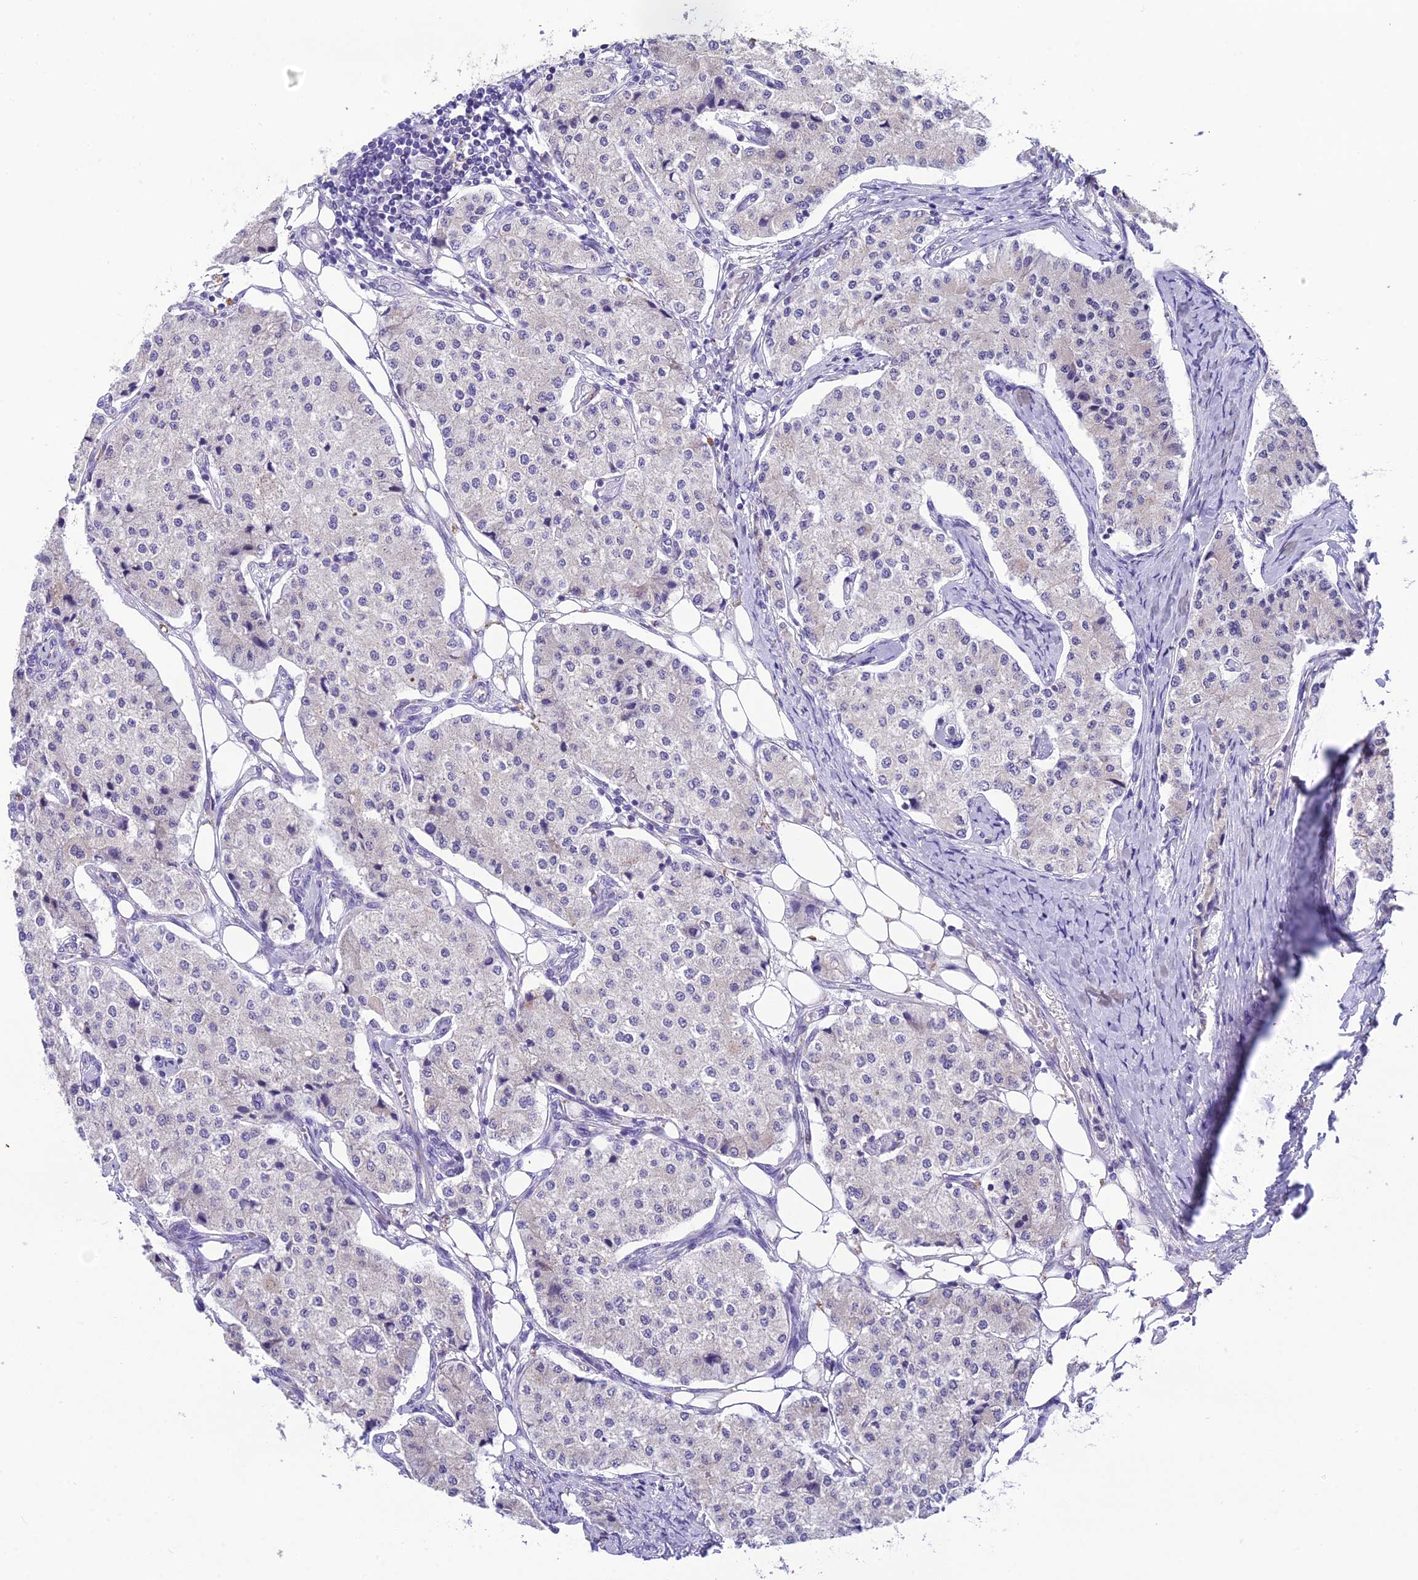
{"staining": {"intensity": "negative", "quantity": "none", "location": "none"}, "tissue": "carcinoid", "cell_type": "Tumor cells", "image_type": "cancer", "snomed": [{"axis": "morphology", "description": "Carcinoid, malignant, NOS"}, {"axis": "topography", "description": "Colon"}], "caption": "Protein analysis of carcinoid displays no significant positivity in tumor cells.", "gene": "MIIP", "patient": {"sex": "female", "age": 52}}